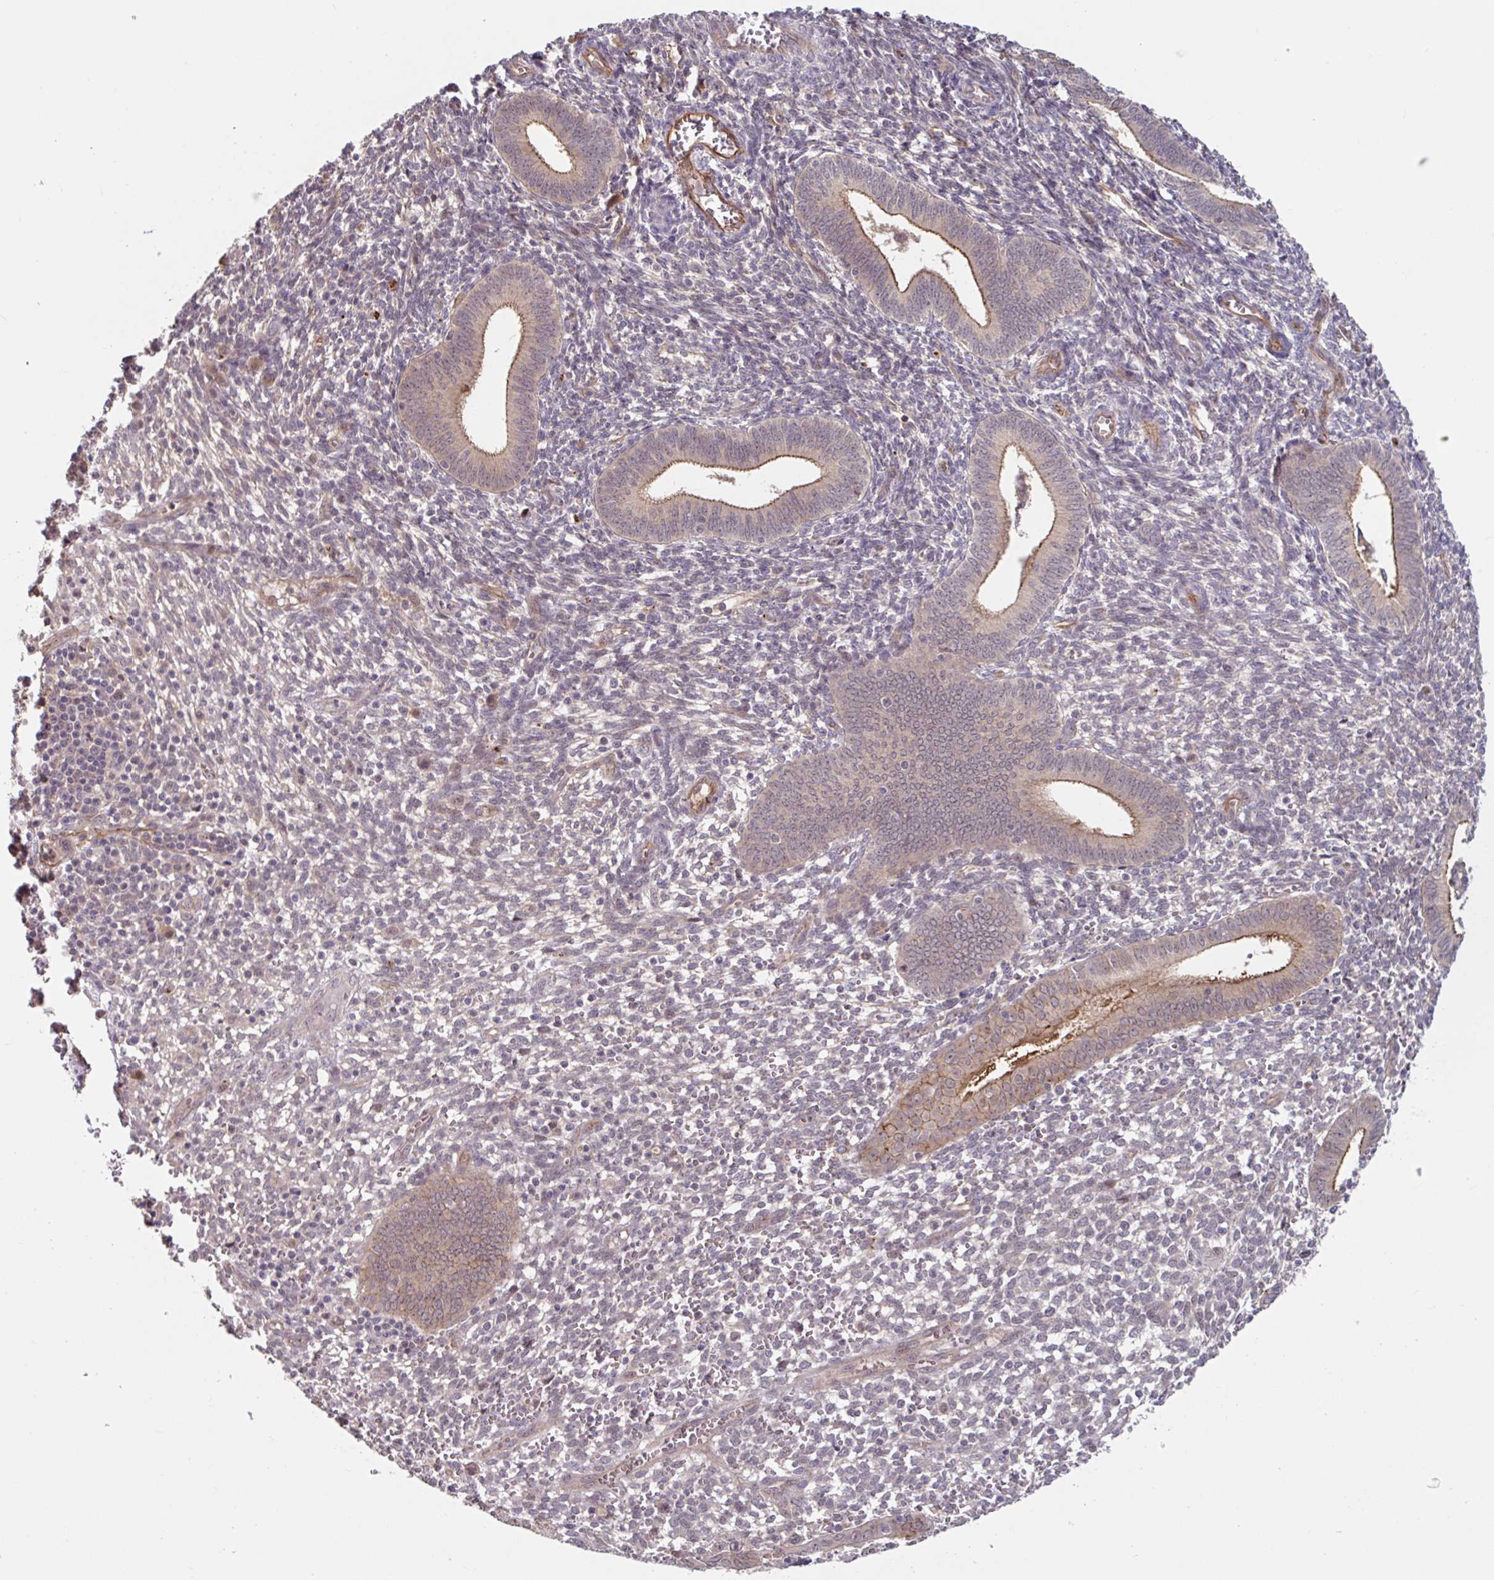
{"staining": {"intensity": "weak", "quantity": "<25%", "location": "nuclear"}, "tissue": "endometrium", "cell_type": "Cells in endometrial stroma", "image_type": "normal", "snomed": [{"axis": "morphology", "description": "Normal tissue, NOS"}, {"axis": "topography", "description": "Endometrium"}], "caption": "Micrograph shows no protein expression in cells in endometrial stroma of benign endometrium.", "gene": "STYXL1", "patient": {"sex": "female", "age": 41}}